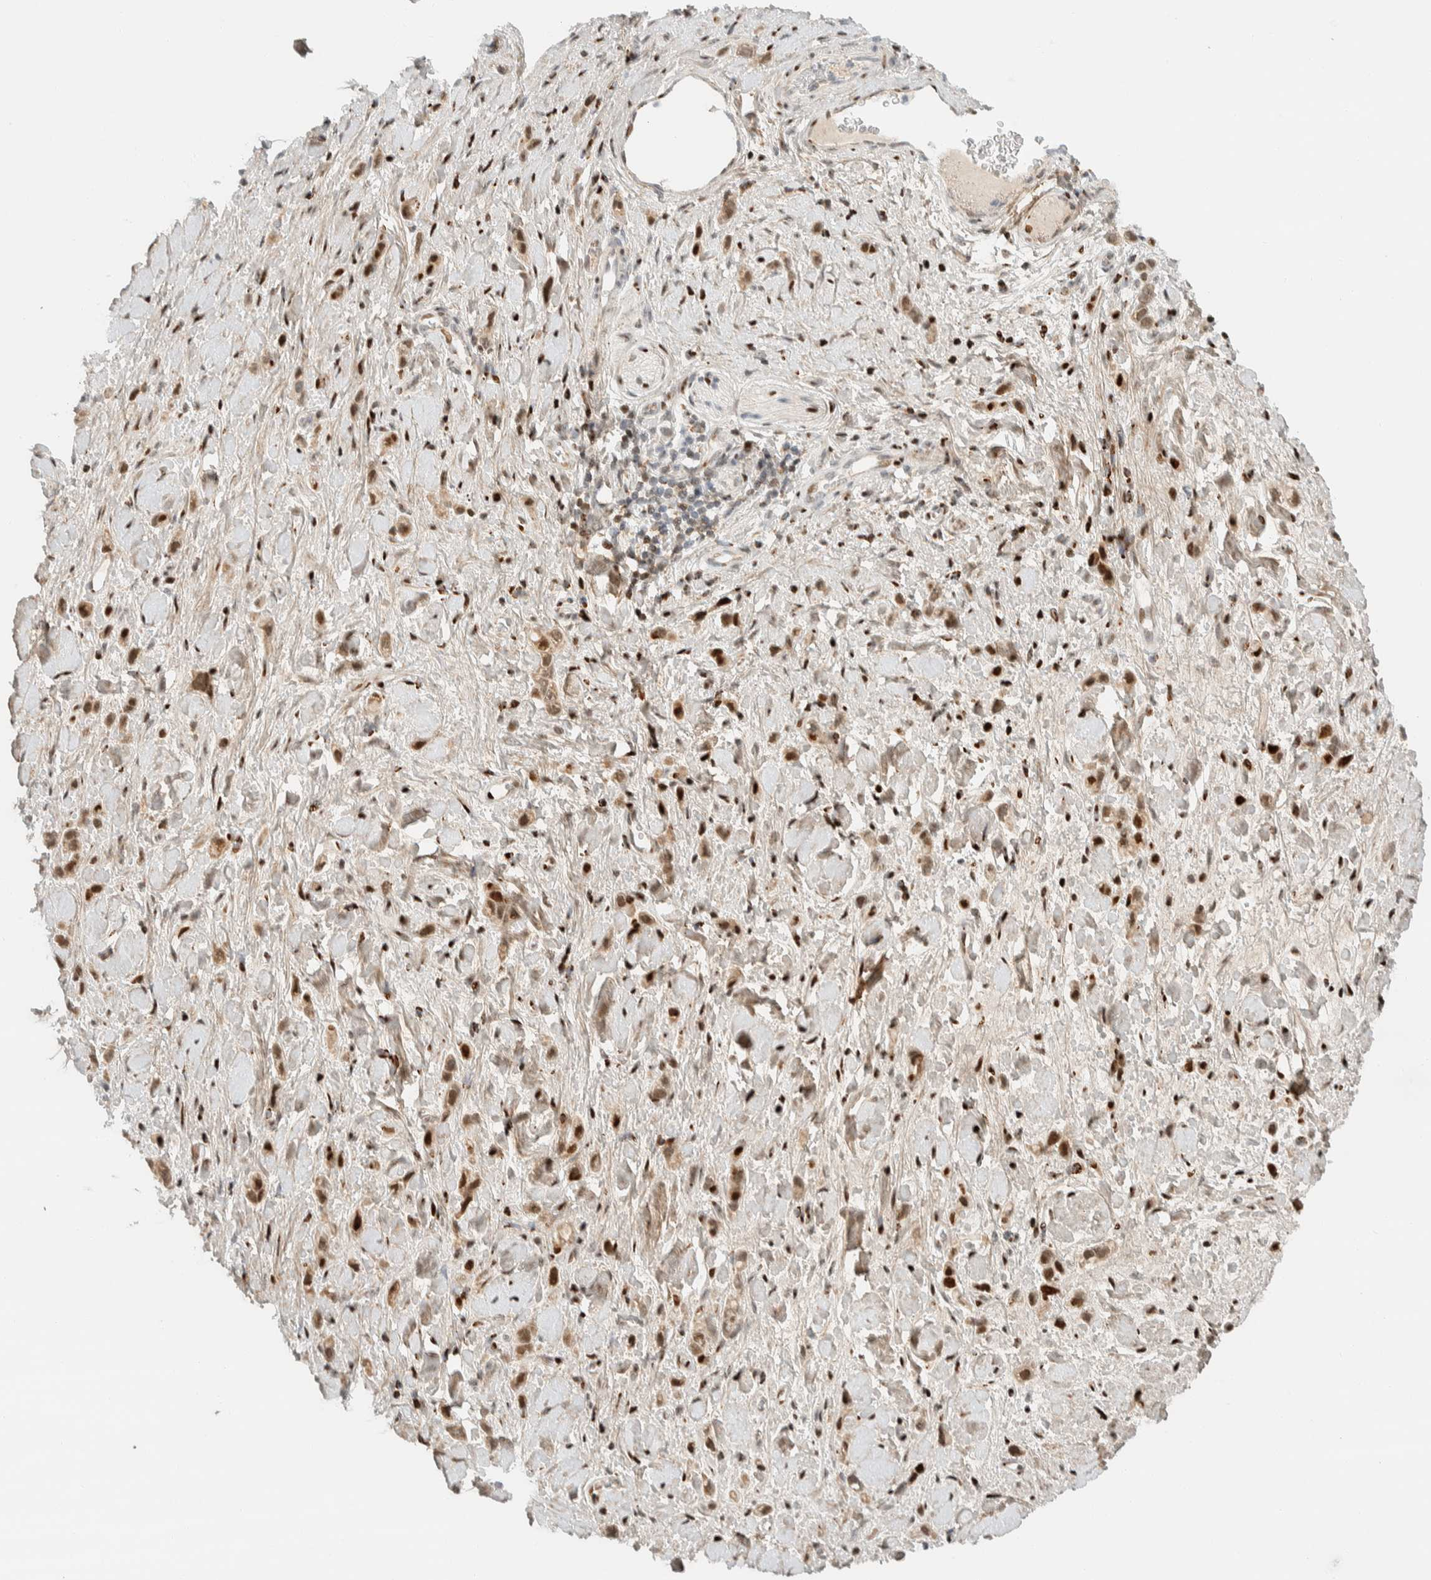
{"staining": {"intensity": "strong", "quantity": ">75%", "location": "nuclear"}, "tissue": "stomach cancer", "cell_type": "Tumor cells", "image_type": "cancer", "snomed": [{"axis": "morphology", "description": "Adenocarcinoma, NOS"}, {"axis": "topography", "description": "Stomach"}], "caption": "Brown immunohistochemical staining in stomach cancer demonstrates strong nuclear expression in about >75% of tumor cells. Nuclei are stained in blue.", "gene": "TSPAN32", "patient": {"sex": "female", "age": 65}}